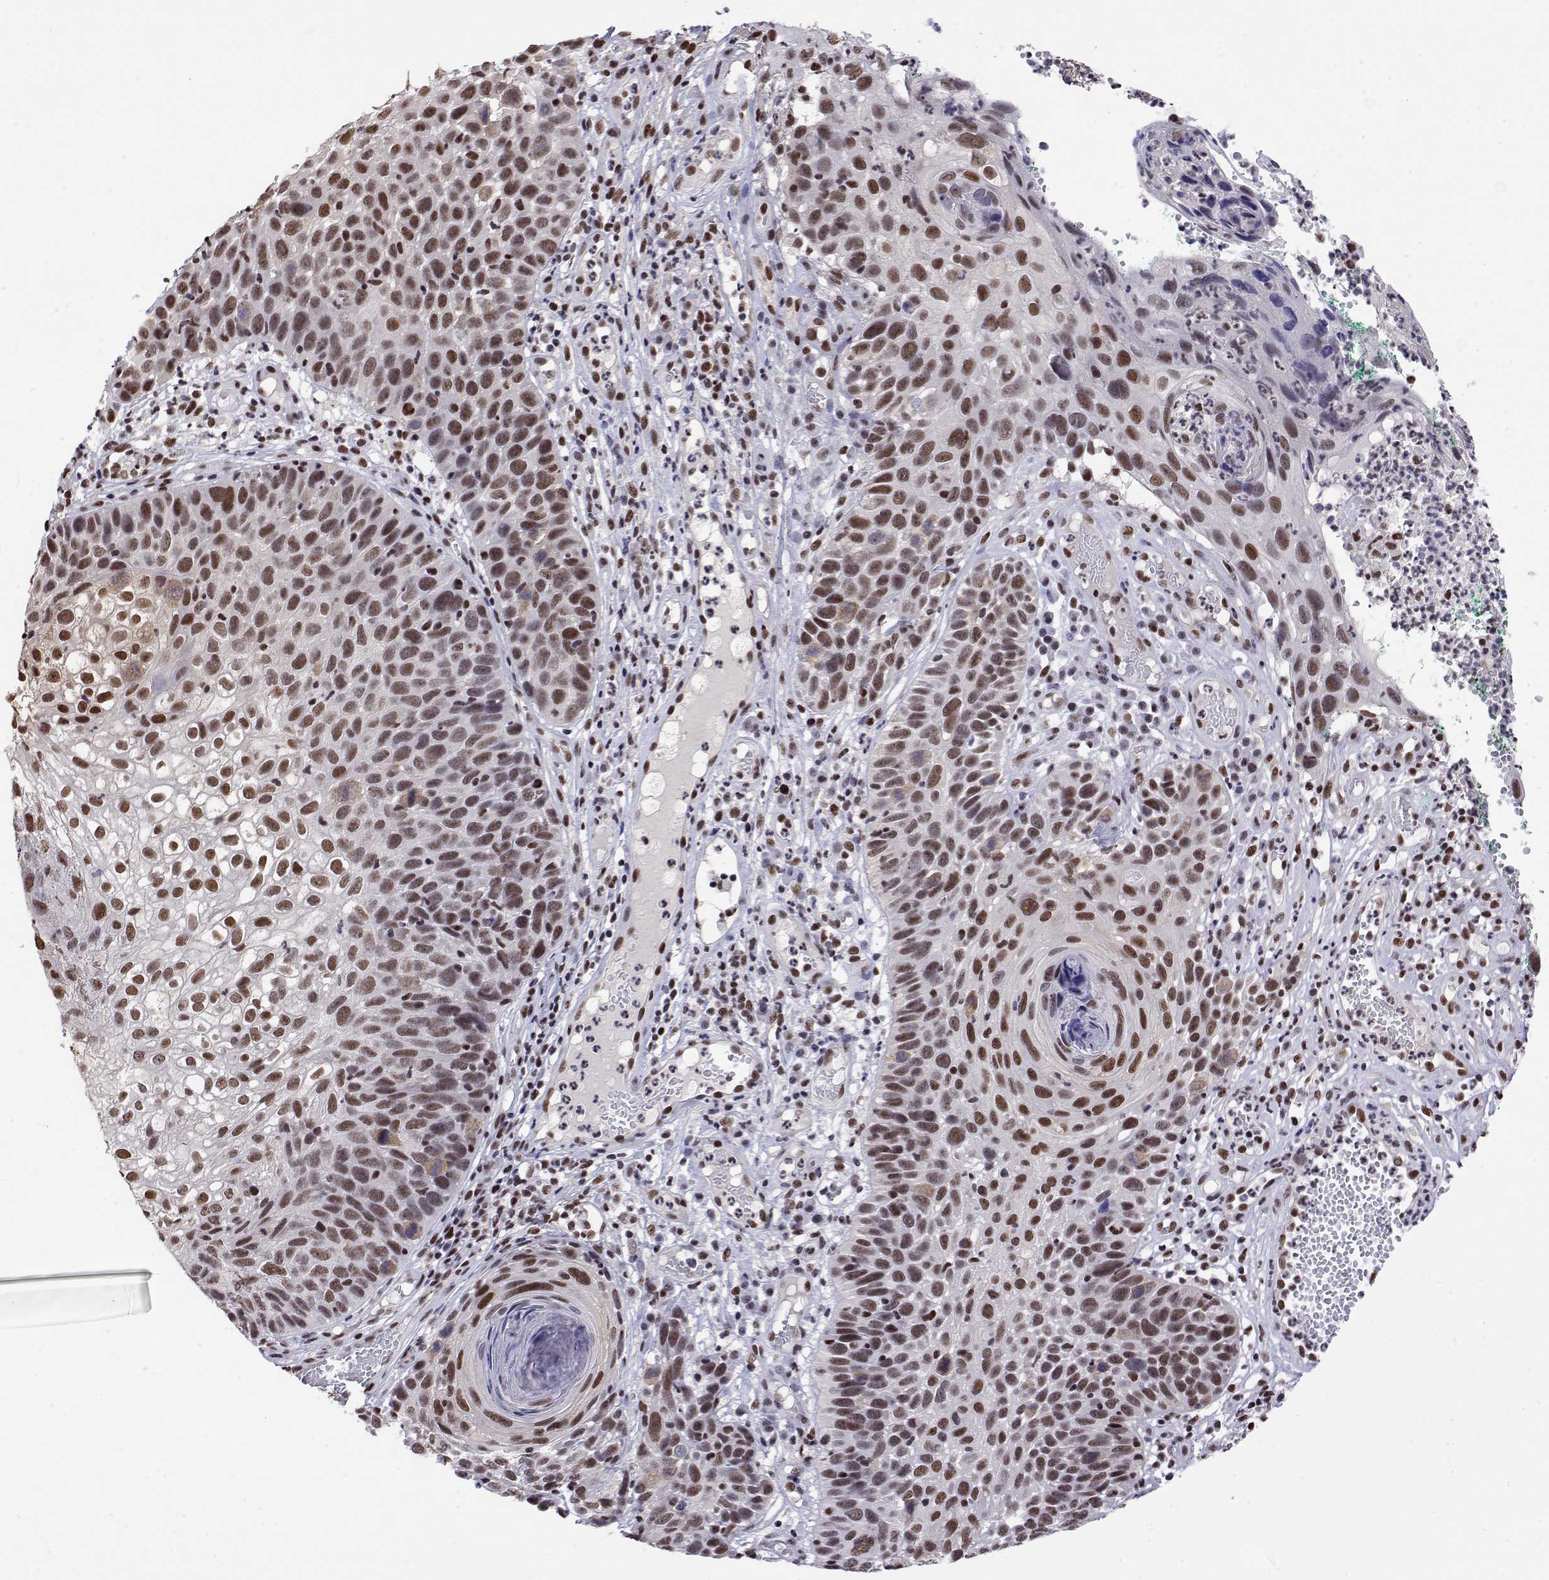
{"staining": {"intensity": "moderate", "quantity": ">75%", "location": "nuclear"}, "tissue": "skin cancer", "cell_type": "Tumor cells", "image_type": "cancer", "snomed": [{"axis": "morphology", "description": "Squamous cell carcinoma, NOS"}, {"axis": "topography", "description": "Skin"}], "caption": "Brown immunohistochemical staining in skin cancer (squamous cell carcinoma) reveals moderate nuclear staining in about >75% of tumor cells.", "gene": "POLDIP3", "patient": {"sex": "male", "age": 92}}